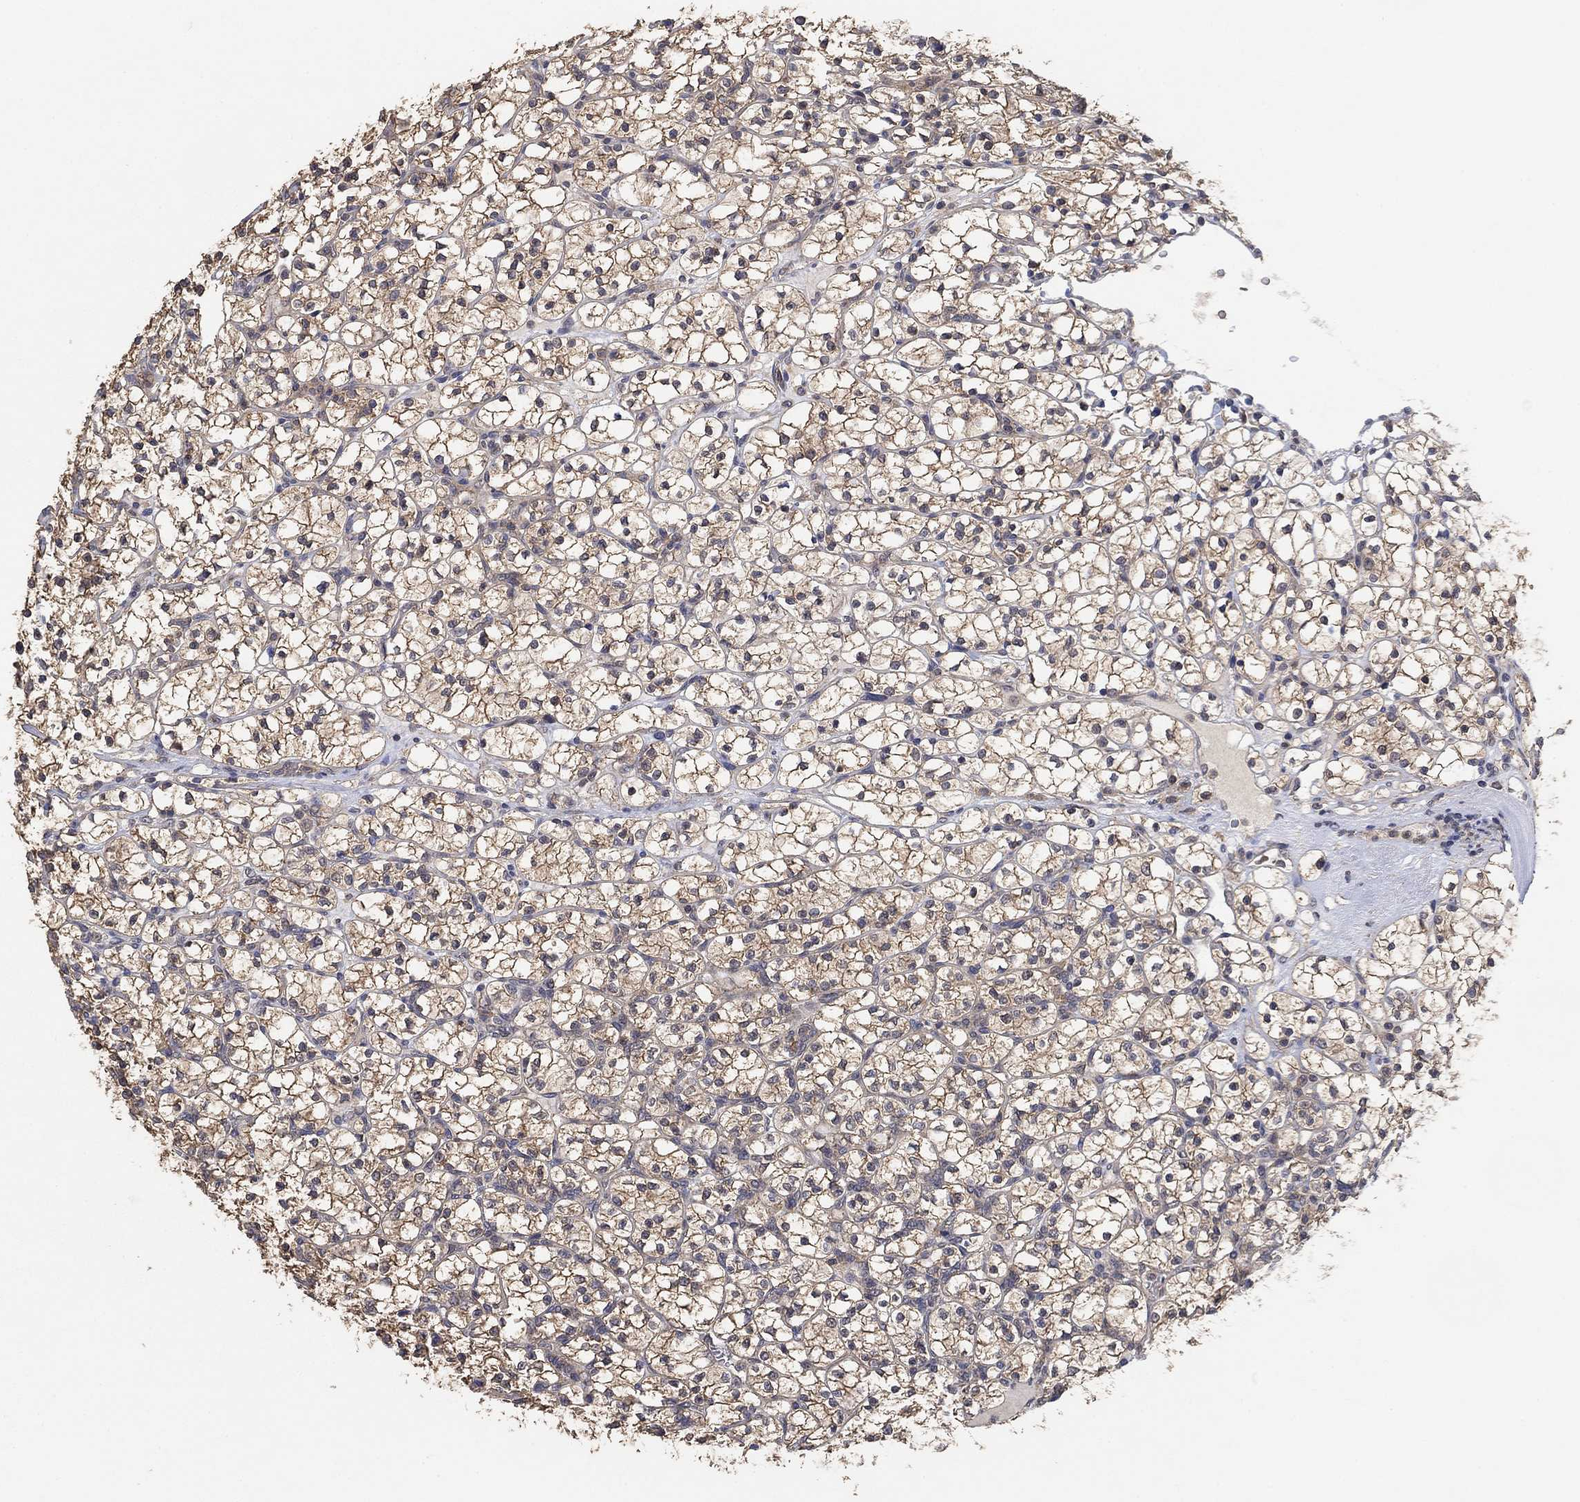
{"staining": {"intensity": "moderate", "quantity": ">75%", "location": "cytoplasmic/membranous"}, "tissue": "renal cancer", "cell_type": "Tumor cells", "image_type": "cancer", "snomed": [{"axis": "morphology", "description": "Adenocarcinoma, NOS"}, {"axis": "topography", "description": "Kidney"}], "caption": "Tumor cells exhibit moderate cytoplasmic/membranous expression in approximately >75% of cells in renal adenocarcinoma. The staining is performed using DAB brown chromogen to label protein expression. The nuclei are counter-stained blue using hematoxylin.", "gene": "CCDC43", "patient": {"sex": "female", "age": 89}}